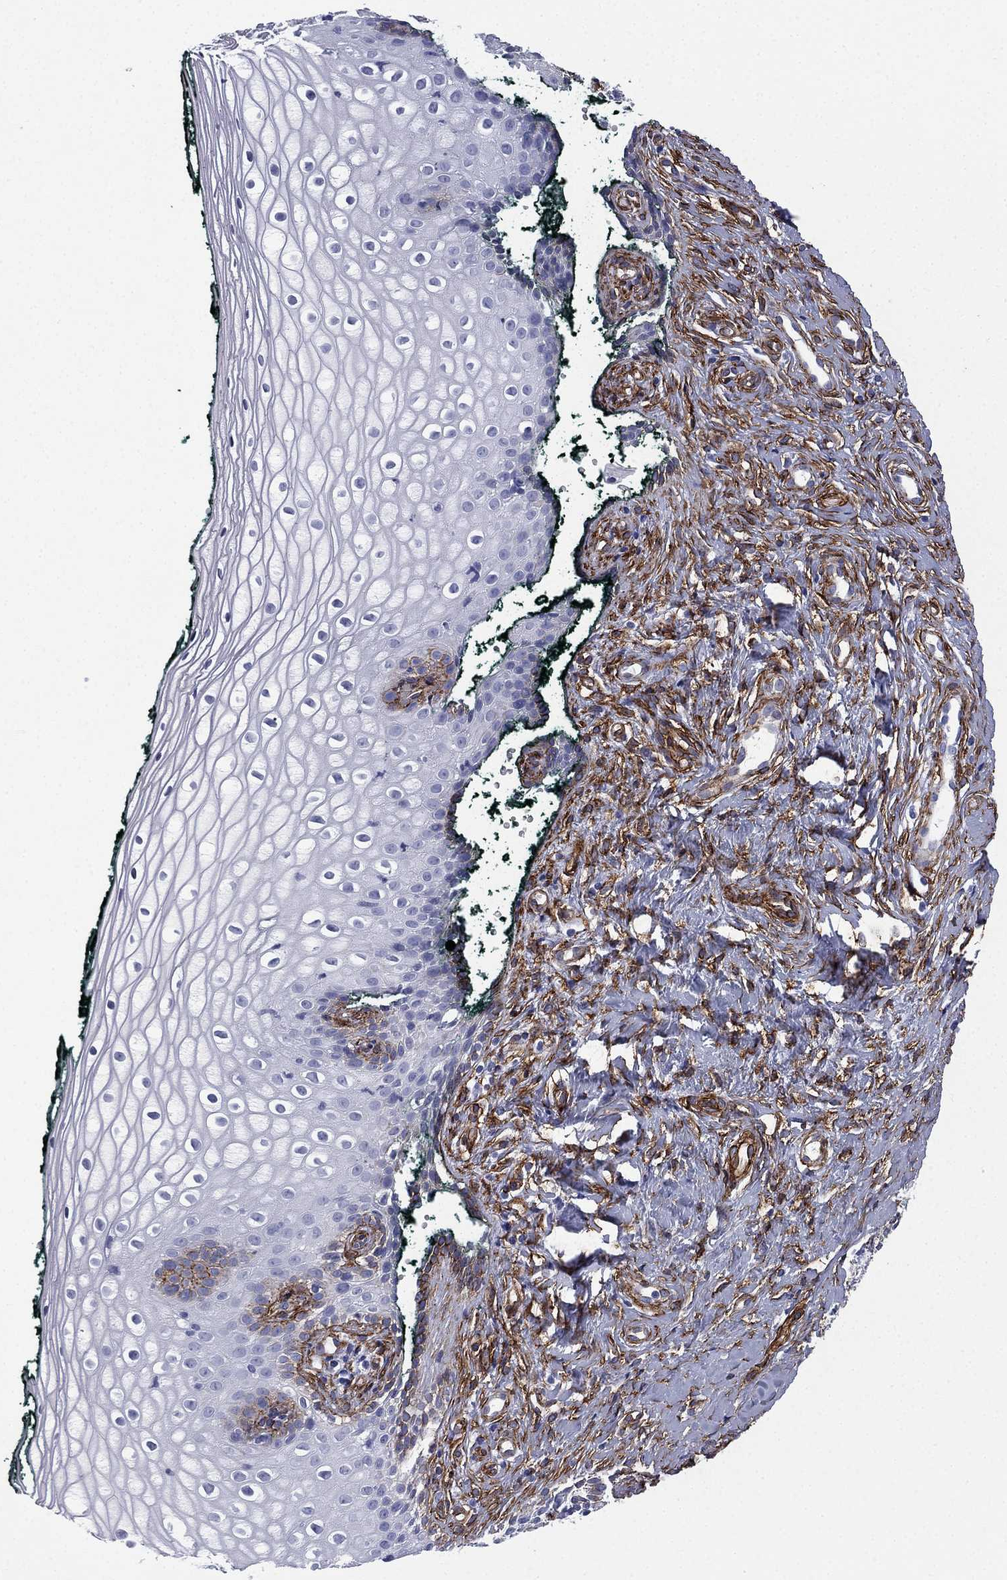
{"staining": {"intensity": "negative", "quantity": "none", "location": "none"}, "tissue": "vagina", "cell_type": "Squamous epithelial cells", "image_type": "normal", "snomed": [{"axis": "morphology", "description": "Normal tissue, NOS"}, {"axis": "topography", "description": "Vagina"}], "caption": "Squamous epithelial cells show no significant staining in benign vagina.", "gene": "CAVIN3", "patient": {"sex": "female", "age": 47}}